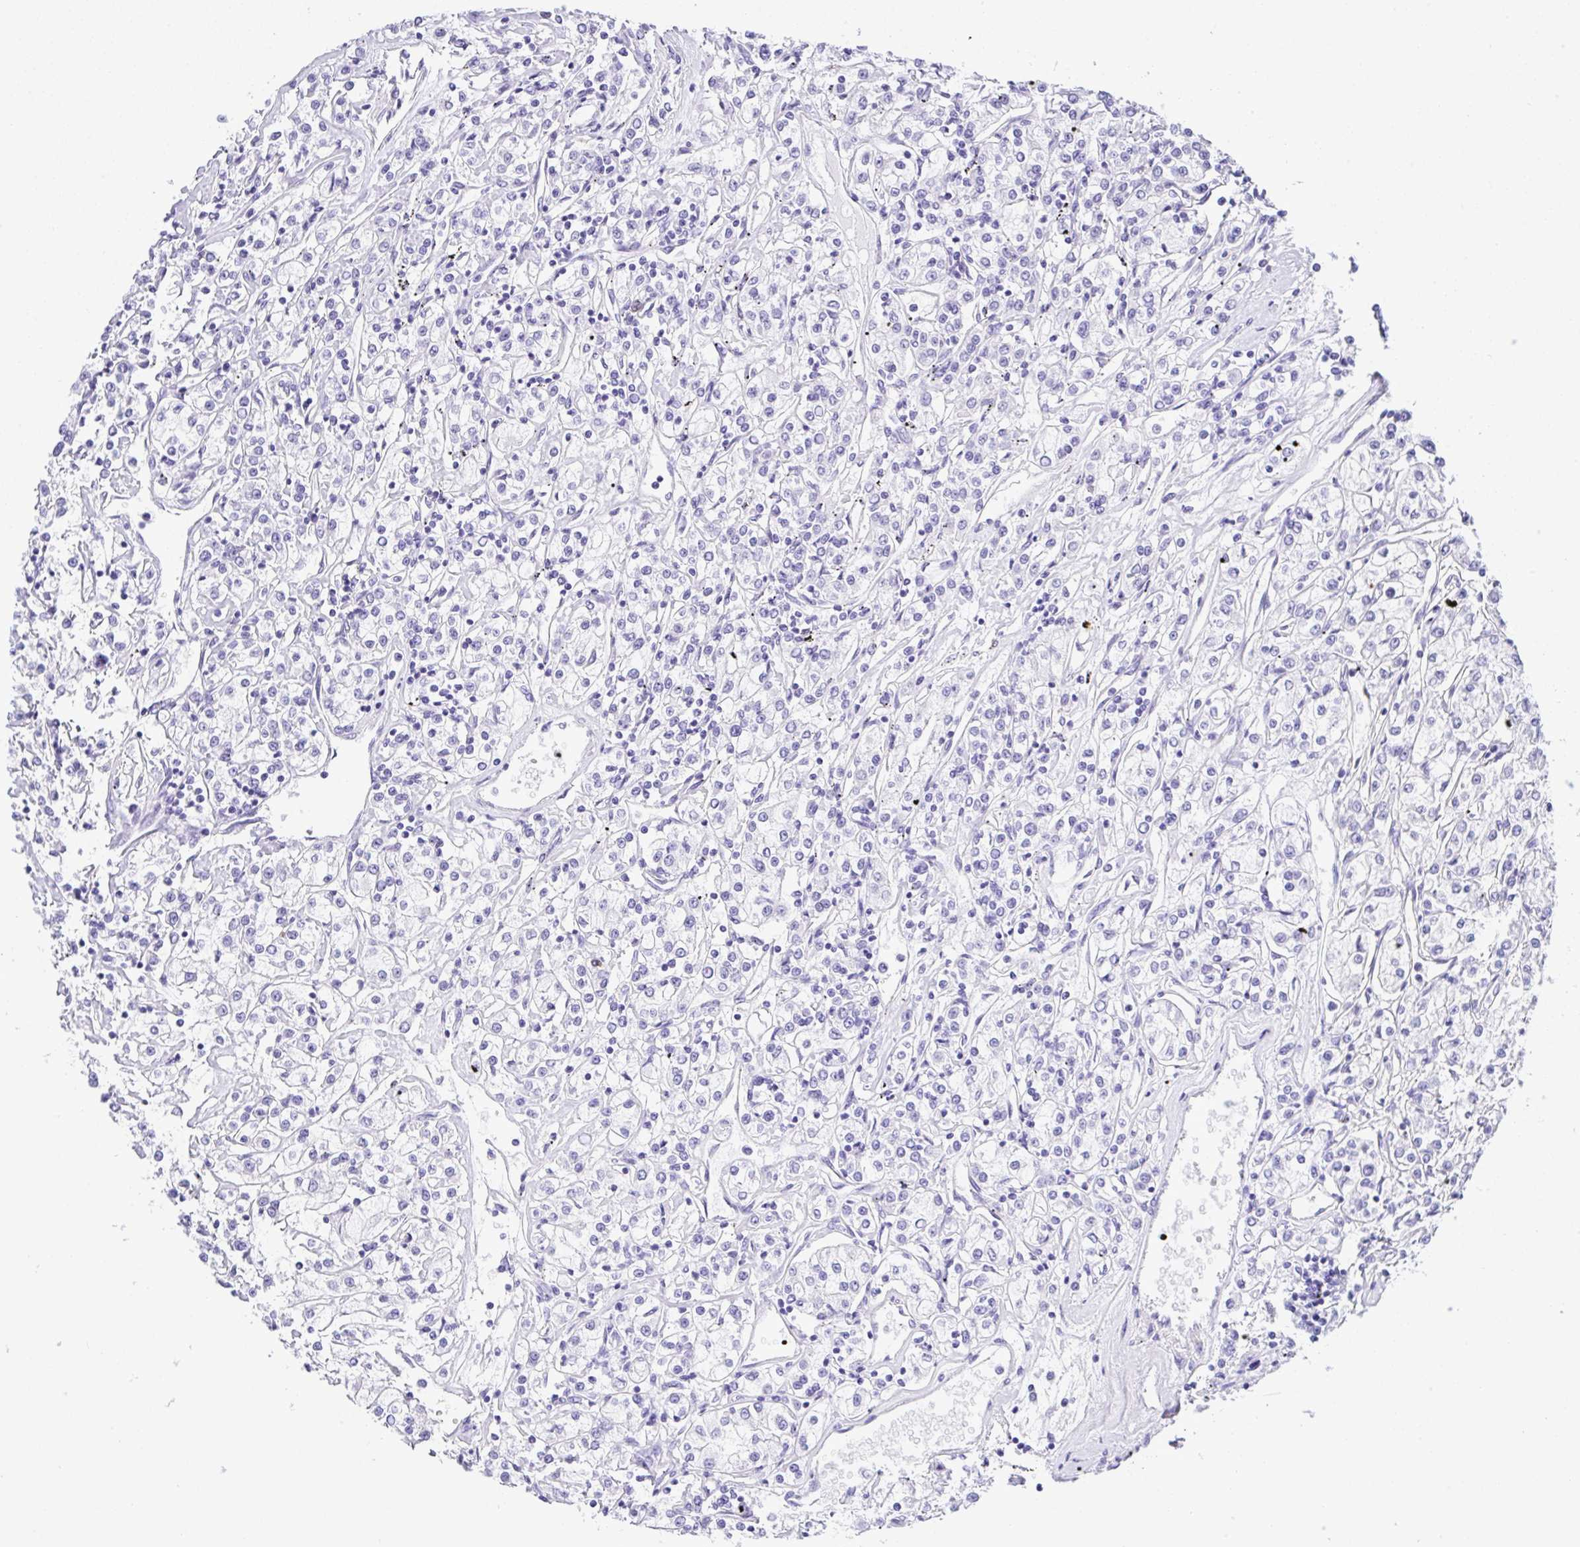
{"staining": {"intensity": "negative", "quantity": "none", "location": "none"}, "tissue": "renal cancer", "cell_type": "Tumor cells", "image_type": "cancer", "snomed": [{"axis": "morphology", "description": "Adenocarcinoma, NOS"}, {"axis": "topography", "description": "Kidney"}], "caption": "A high-resolution photomicrograph shows IHC staining of adenocarcinoma (renal), which demonstrates no significant expression in tumor cells.", "gene": "RRM2", "patient": {"sex": "female", "age": 59}}